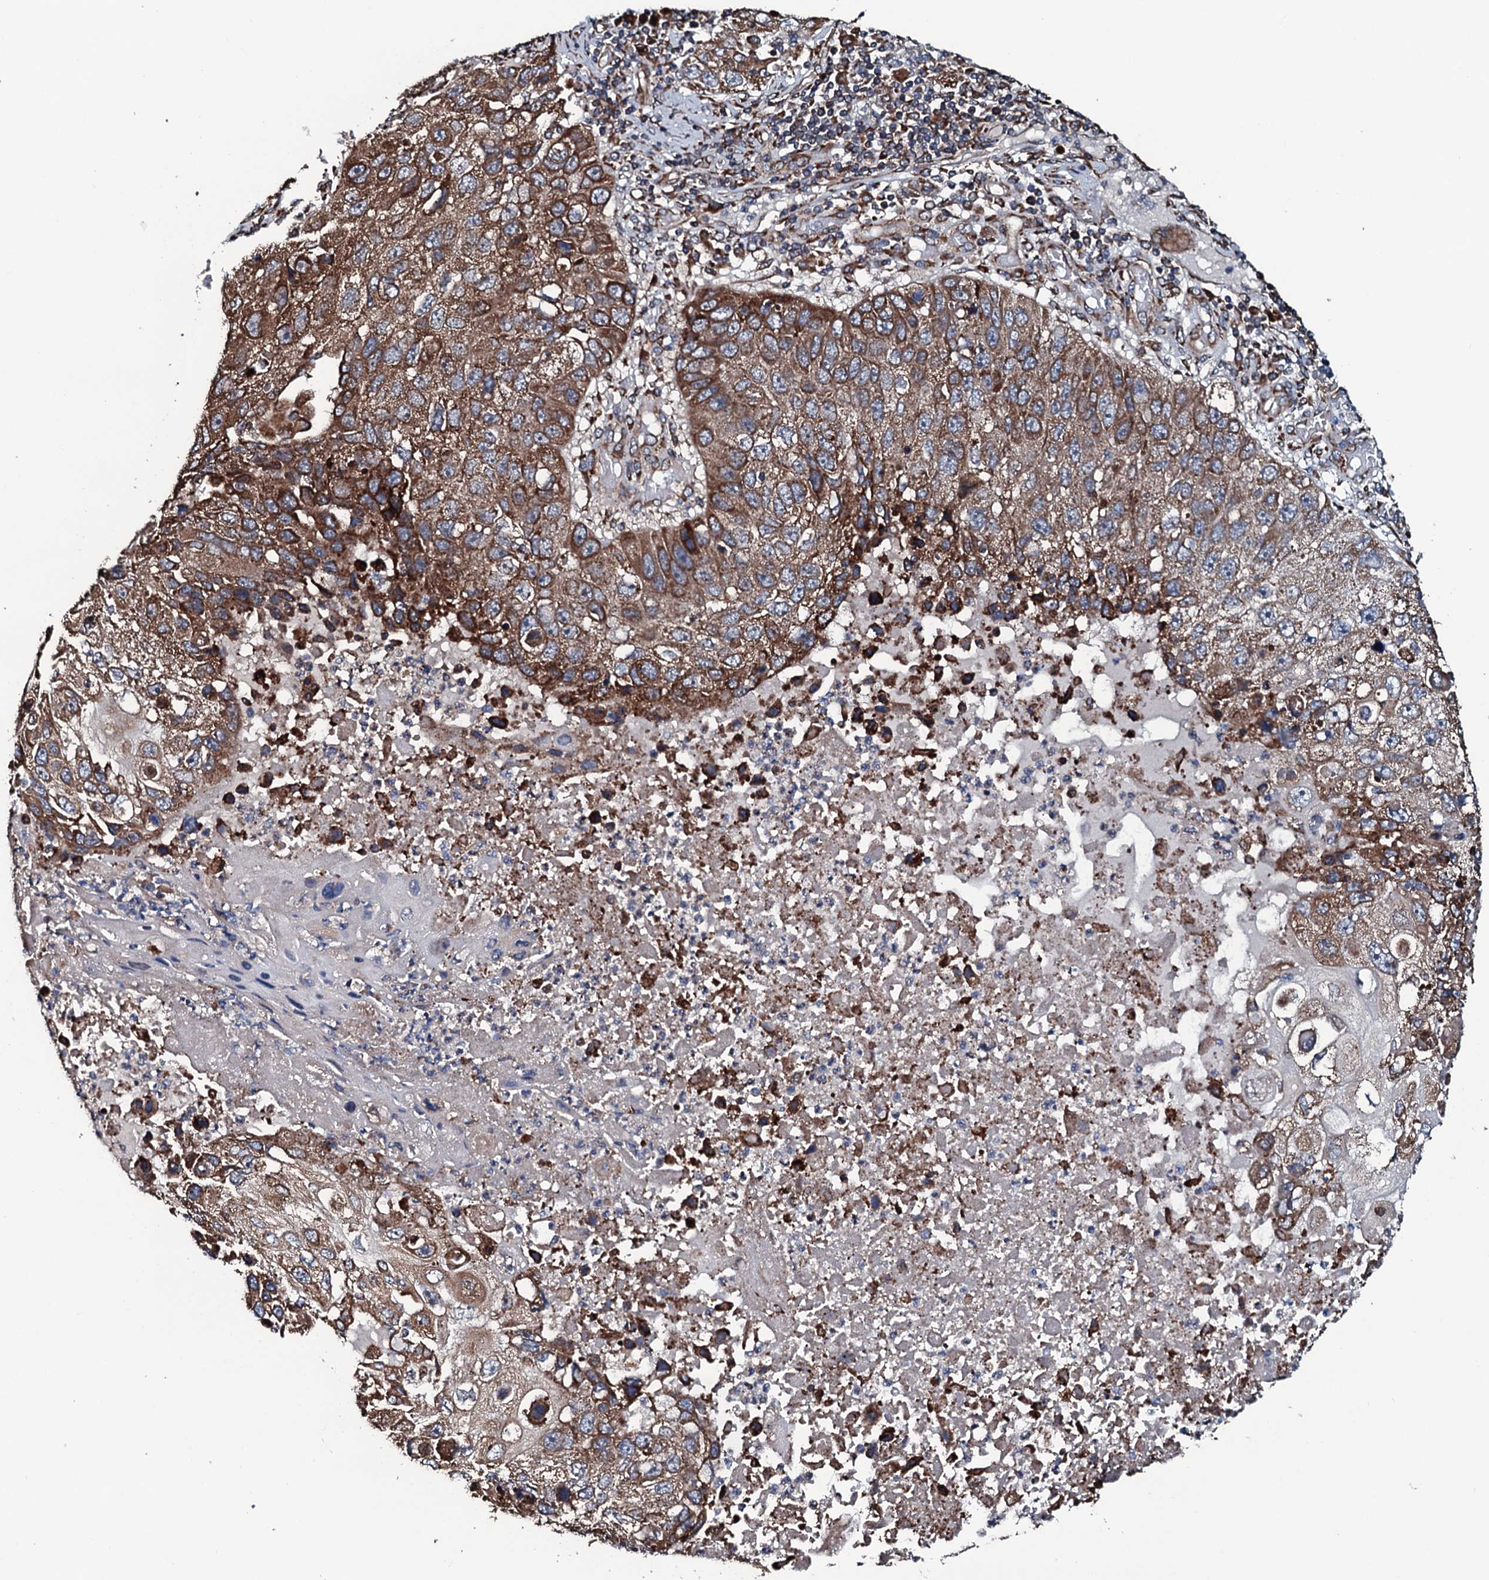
{"staining": {"intensity": "moderate", "quantity": ">75%", "location": "cytoplasmic/membranous"}, "tissue": "lung cancer", "cell_type": "Tumor cells", "image_type": "cancer", "snomed": [{"axis": "morphology", "description": "Squamous cell carcinoma, NOS"}, {"axis": "topography", "description": "Lung"}], "caption": "Immunohistochemistry photomicrograph of squamous cell carcinoma (lung) stained for a protein (brown), which displays medium levels of moderate cytoplasmic/membranous staining in approximately >75% of tumor cells.", "gene": "RAB12", "patient": {"sex": "male", "age": 61}}